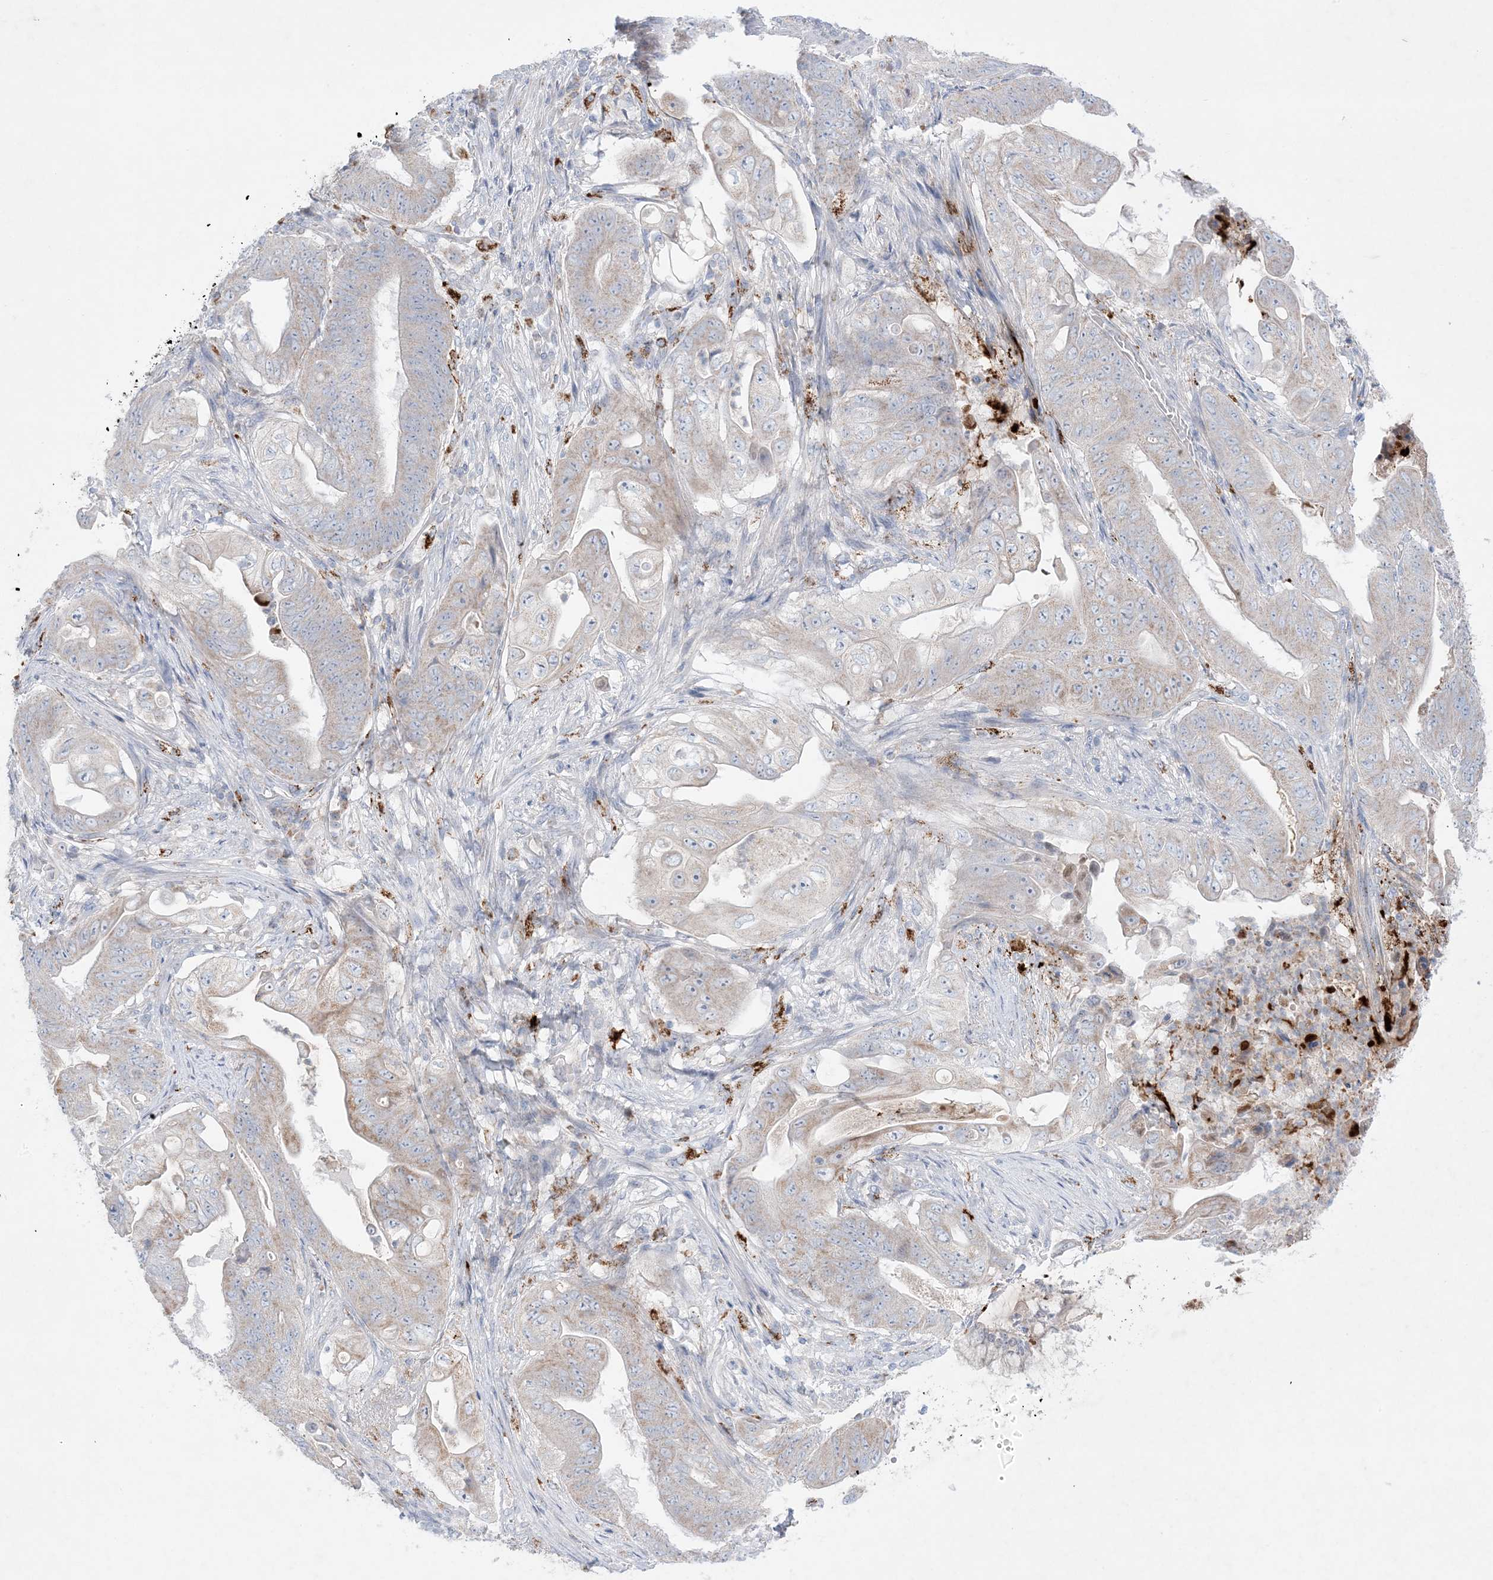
{"staining": {"intensity": "weak", "quantity": "25%-75%", "location": "cytoplasmic/membranous"}, "tissue": "stomach cancer", "cell_type": "Tumor cells", "image_type": "cancer", "snomed": [{"axis": "morphology", "description": "Adenocarcinoma, NOS"}, {"axis": "topography", "description": "Stomach"}], "caption": "This histopathology image demonstrates IHC staining of stomach adenocarcinoma, with low weak cytoplasmic/membranous positivity in about 25%-75% of tumor cells.", "gene": "KCTD6", "patient": {"sex": "female", "age": 73}}